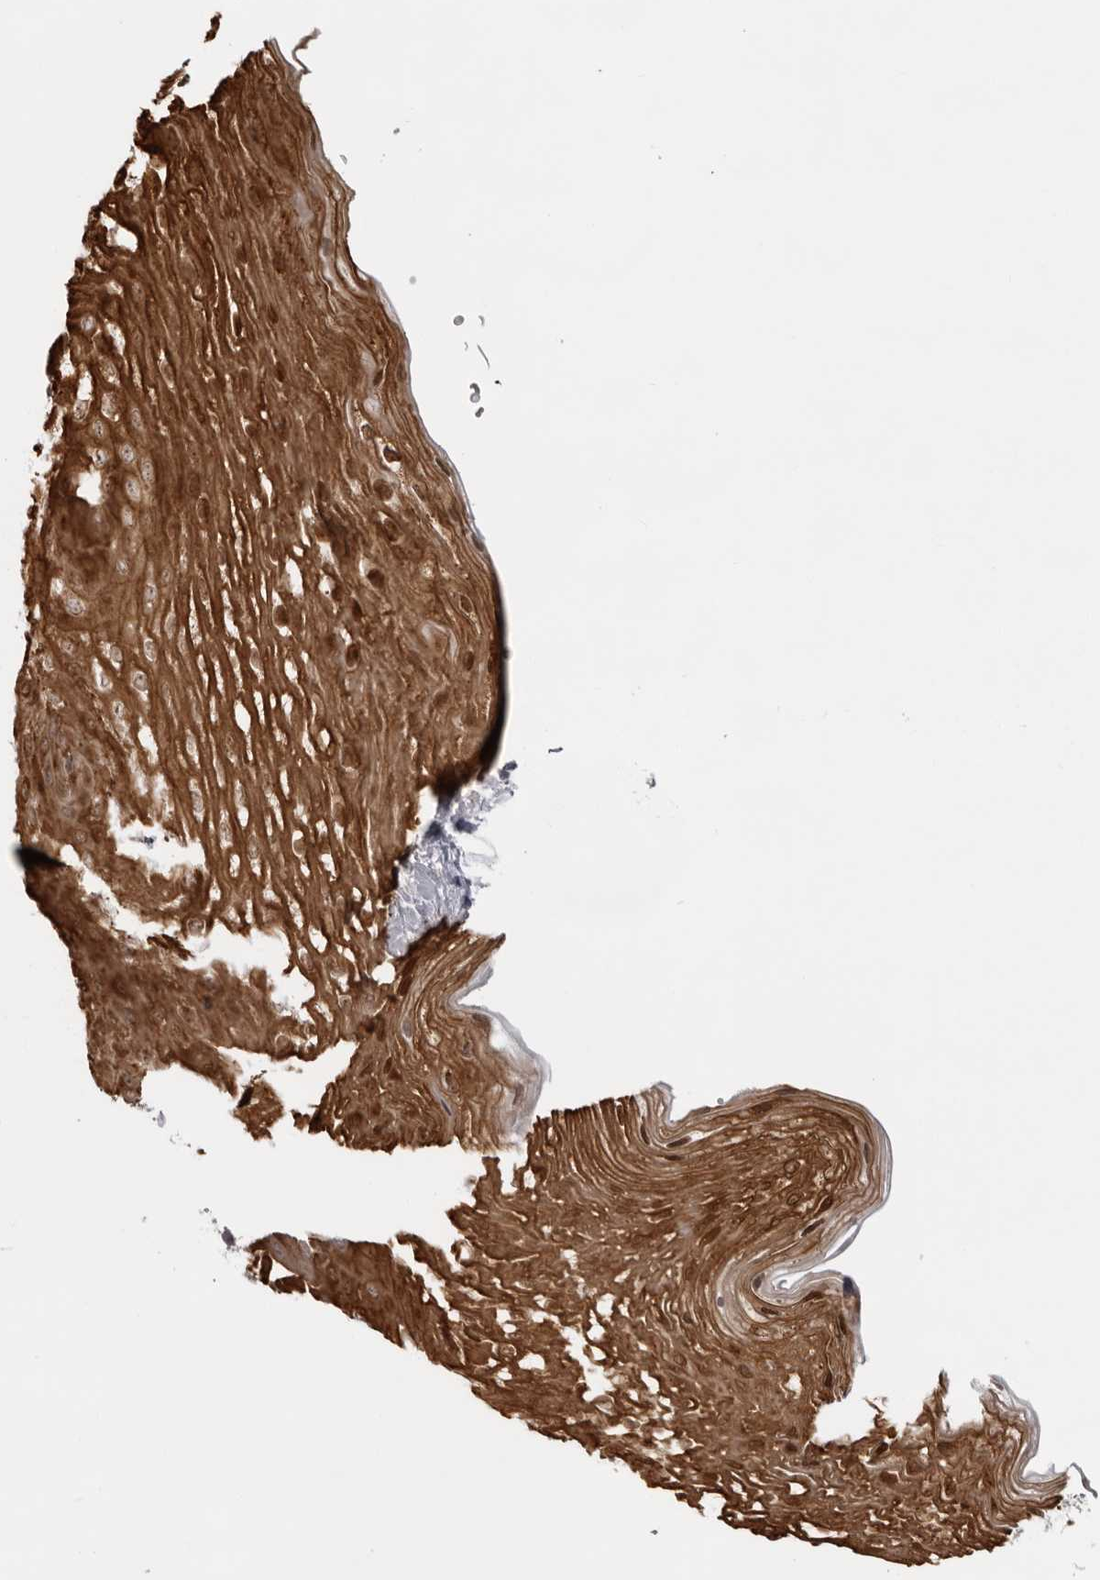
{"staining": {"intensity": "strong", "quantity": ">75%", "location": "cytoplasmic/membranous"}, "tissue": "esophagus", "cell_type": "Squamous epithelial cells", "image_type": "normal", "snomed": [{"axis": "morphology", "description": "Normal tissue, NOS"}, {"axis": "topography", "description": "Esophagus"}], "caption": "Brown immunohistochemical staining in unremarkable esophagus shows strong cytoplasmic/membranous staining in approximately >75% of squamous epithelial cells. (IHC, brightfield microscopy, high magnification).", "gene": "NUDT18", "patient": {"sex": "female", "age": 66}}